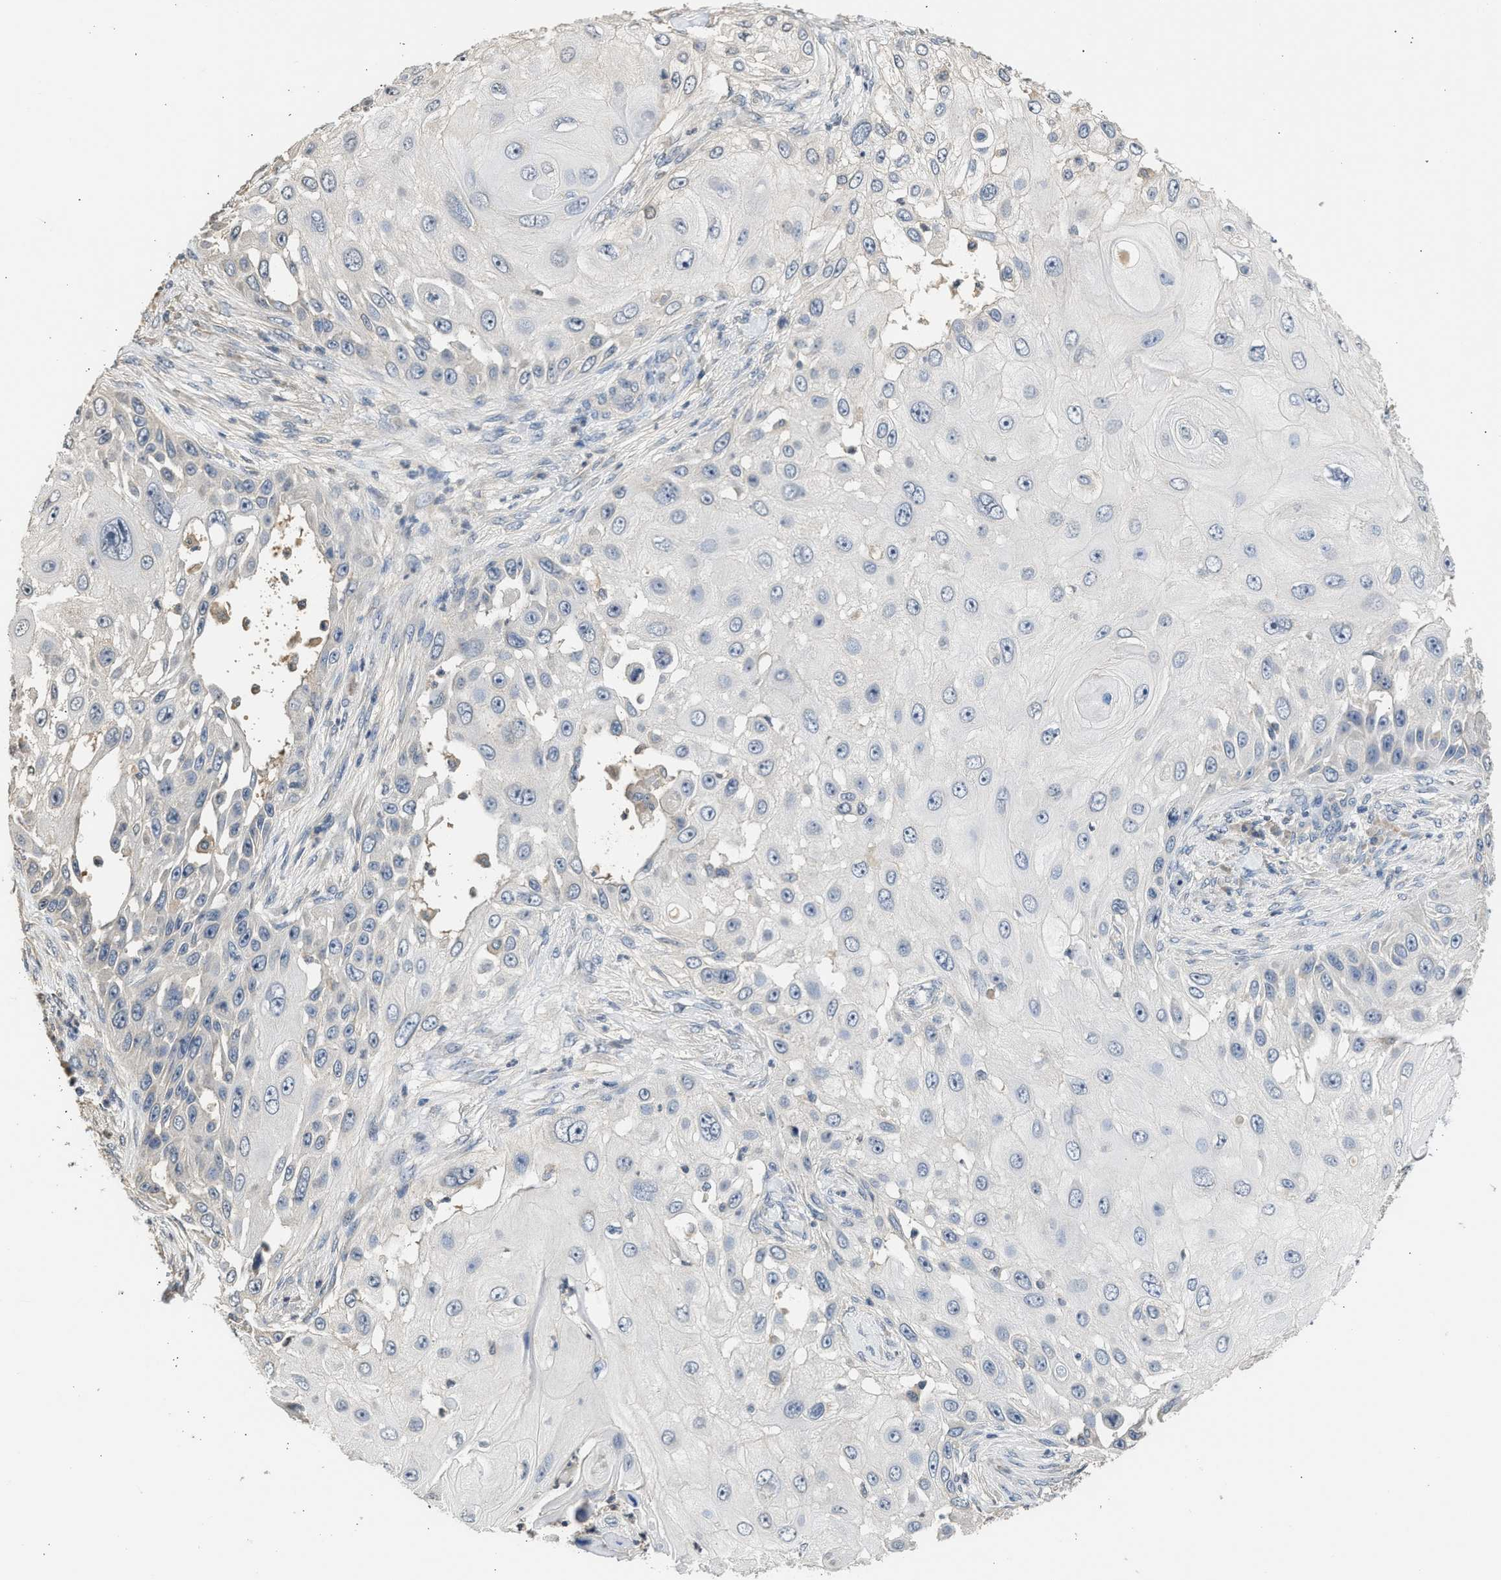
{"staining": {"intensity": "negative", "quantity": "none", "location": "none"}, "tissue": "skin cancer", "cell_type": "Tumor cells", "image_type": "cancer", "snomed": [{"axis": "morphology", "description": "Squamous cell carcinoma, NOS"}, {"axis": "topography", "description": "Skin"}], "caption": "The micrograph displays no staining of tumor cells in skin cancer.", "gene": "SULT2A1", "patient": {"sex": "female", "age": 44}}